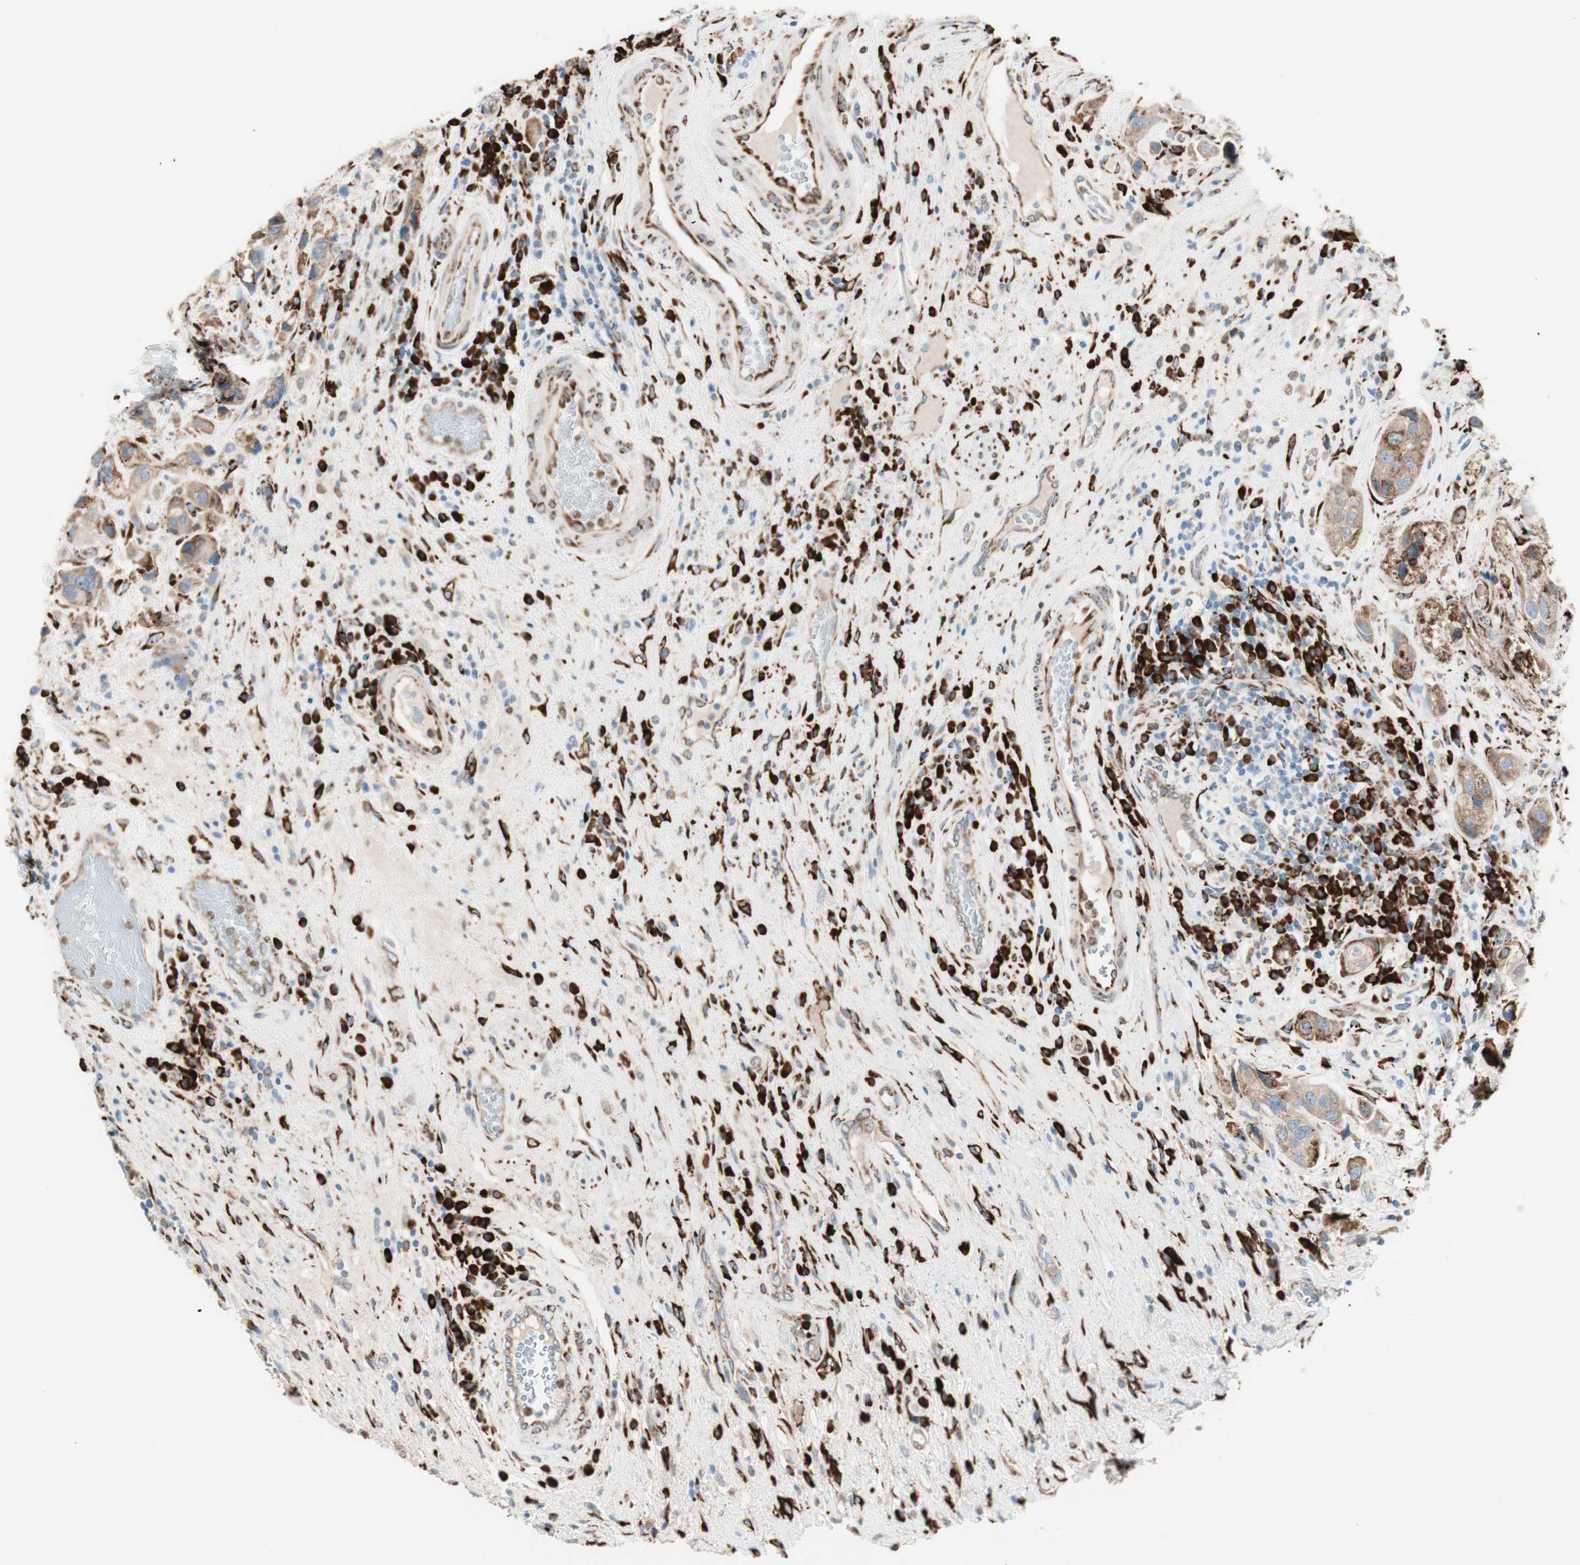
{"staining": {"intensity": "moderate", "quantity": ">75%", "location": "cytoplasmic/membranous"}, "tissue": "urothelial cancer", "cell_type": "Tumor cells", "image_type": "cancer", "snomed": [{"axis": "morphology", "description": "Urothelial carcinoma, High grade"}, {"axis": "topography", "description": "Urinary bladder"}], "caption": "Urothelial cancer was stained to show a protein in brown. There is medium levels of moderate cytoplasmic/membranous expression in about >75% of tumor cells.", "gene": "P4HTM", "patient": {"sex": "female", "age": 64}}